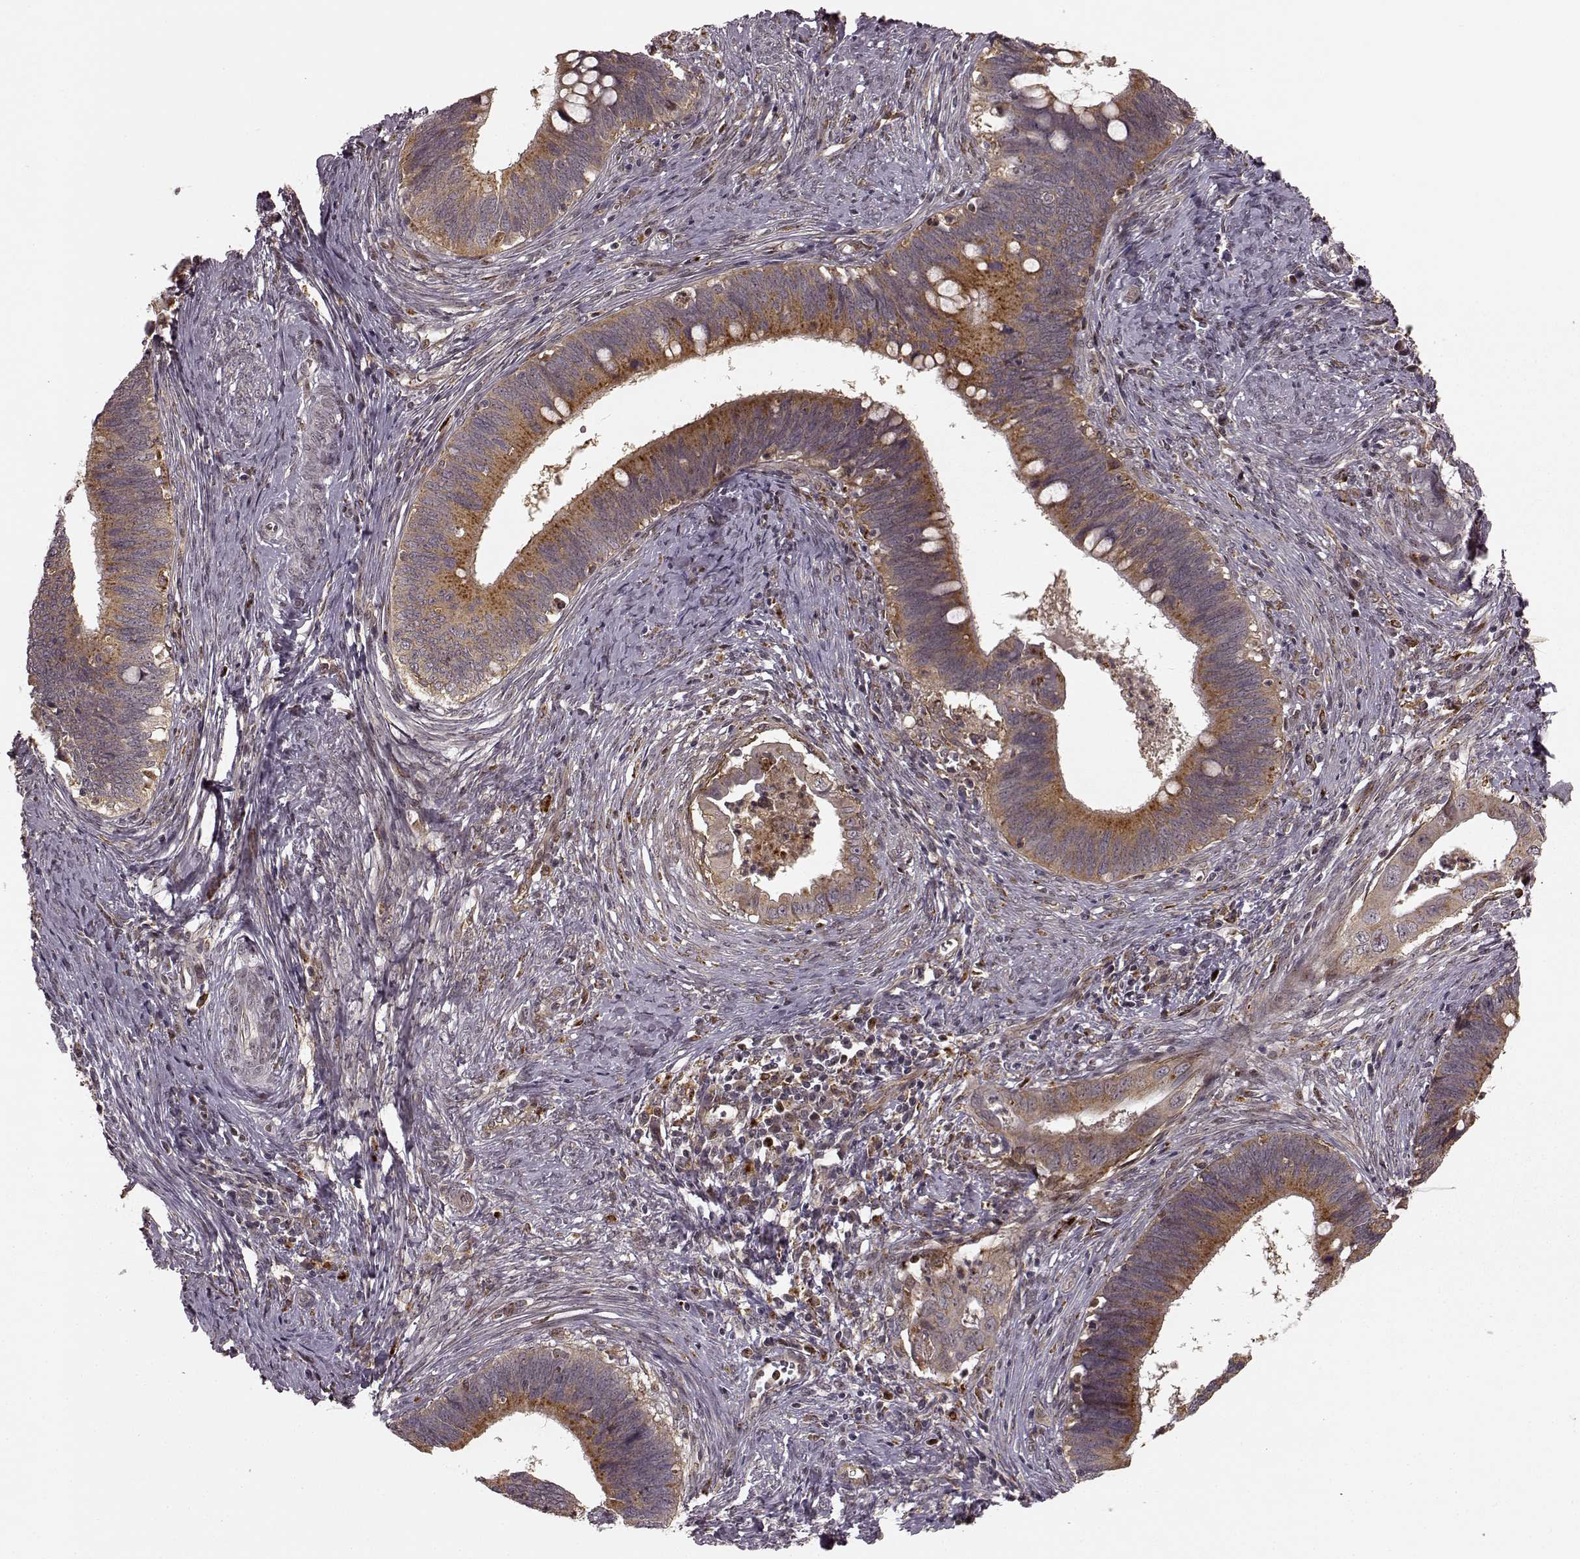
{"staining": {"intensity": "moderate", "quantity": ">75%", "location": "cytoplasmic/membranous"}, "tissue": "cervical cancer", "cell_type": "Tumor cells", "image_type": "cancer", "snomed": [{"axis": "morphology", "description": "Adenocarcinoma, NOS"}, {"axis": "topography", "description": "Cervix"}], "caption": "Immunohistochemical staining of cervical cancer shows moderate cytoplasmic/membranous protein expression in about >75% of tumor cells.", "gene": "SLC12A9", "patient": {"sex": "female", "age": 42}}